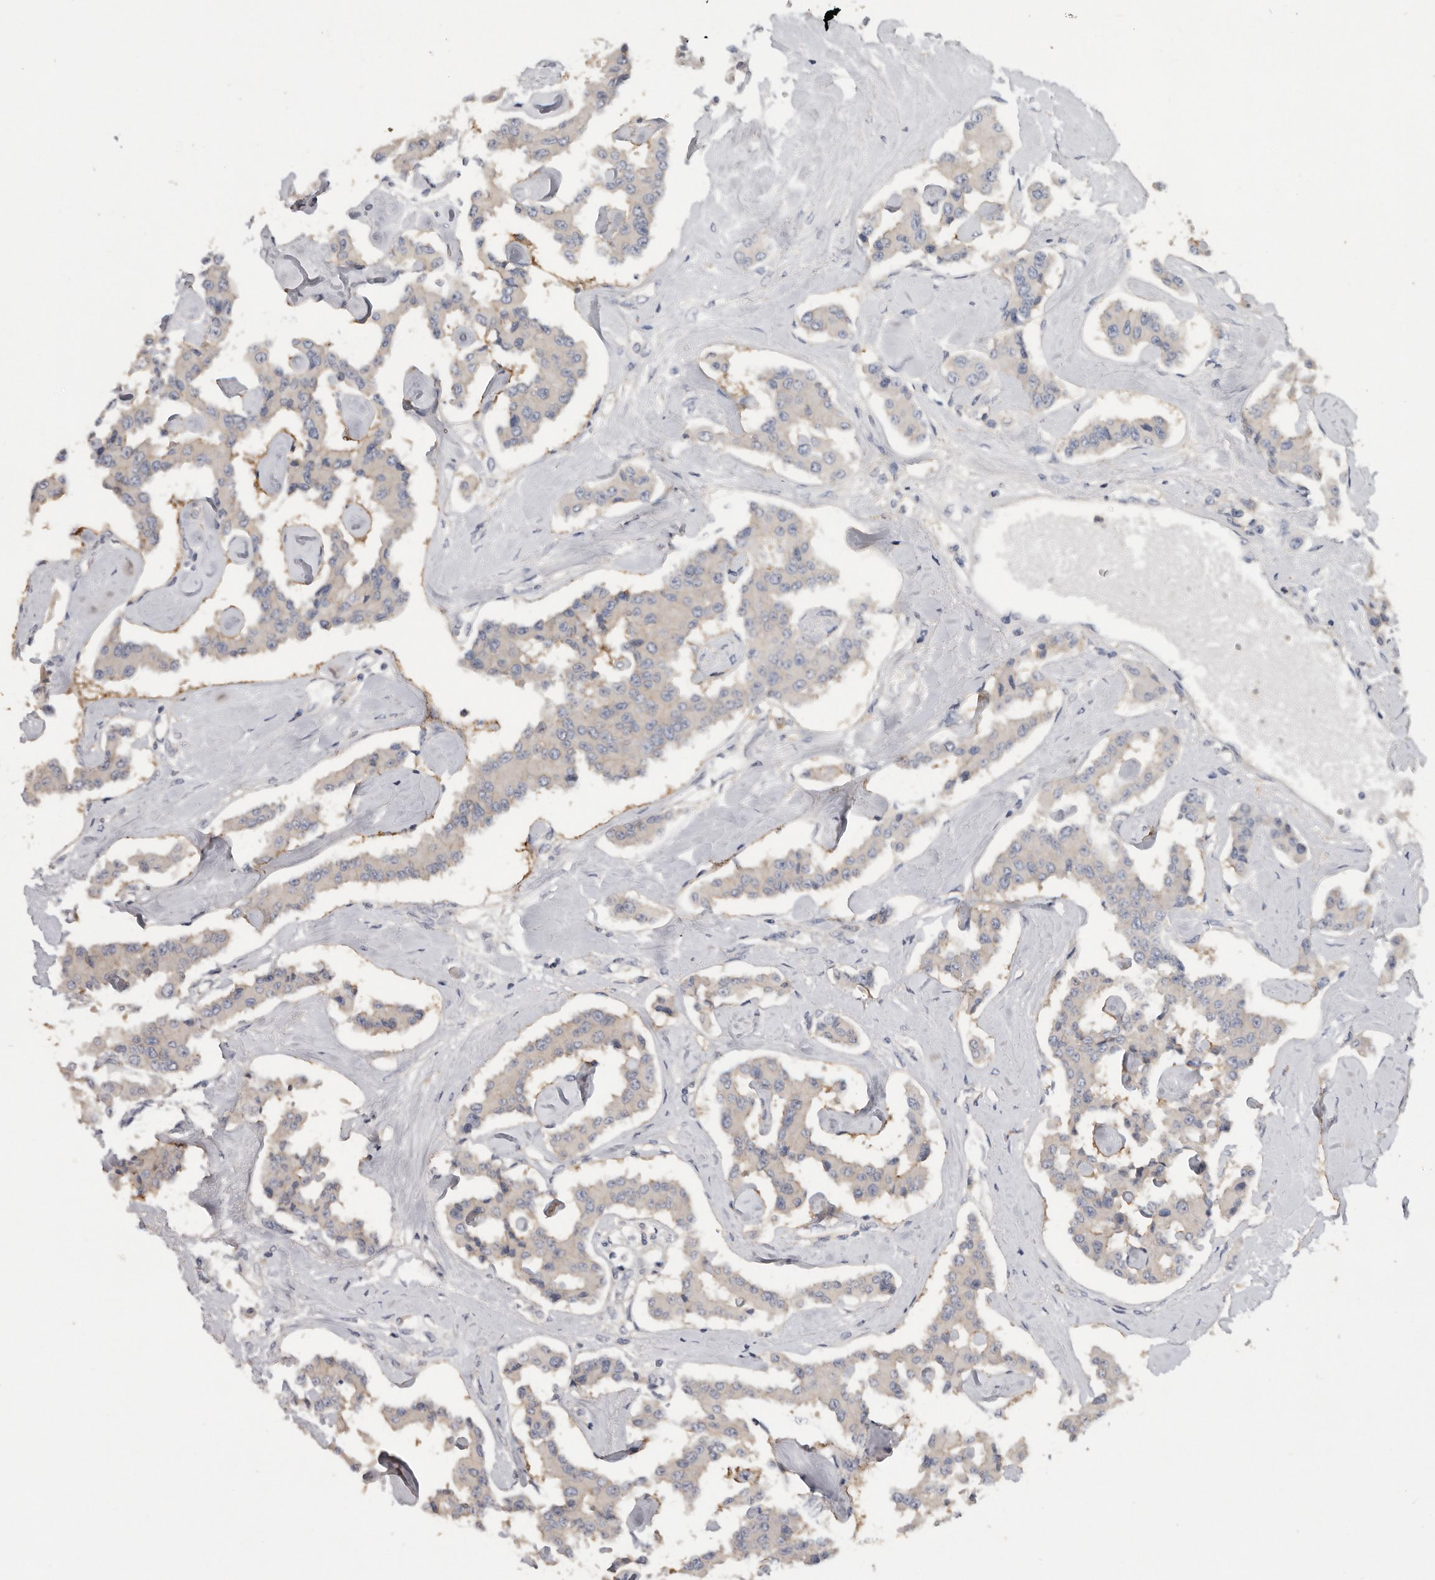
{"staining": {"intensity": "weak", "quantity": "<25%", "location": "cytoplasmic/membranous"}, "tissue": "carcinoid", "cell_type": "Tumor cells", "image_type": "cancer", "snomed": [{"axis": "morphology", "description": "Carcinoid, malignant, NOS"}, {"axis": "topography", "description": "Pancreas"}], "caption": "IHC photomicrograph of carcinoid stained for a protein (brown), which exhibits no positivity in tumor cells. The staining is performed using DAB brown chromogen with nuclei counter-stained in using hematoxylin.", "gene": "WDTC1", "patient": {"sex": "male", "age": 41}}